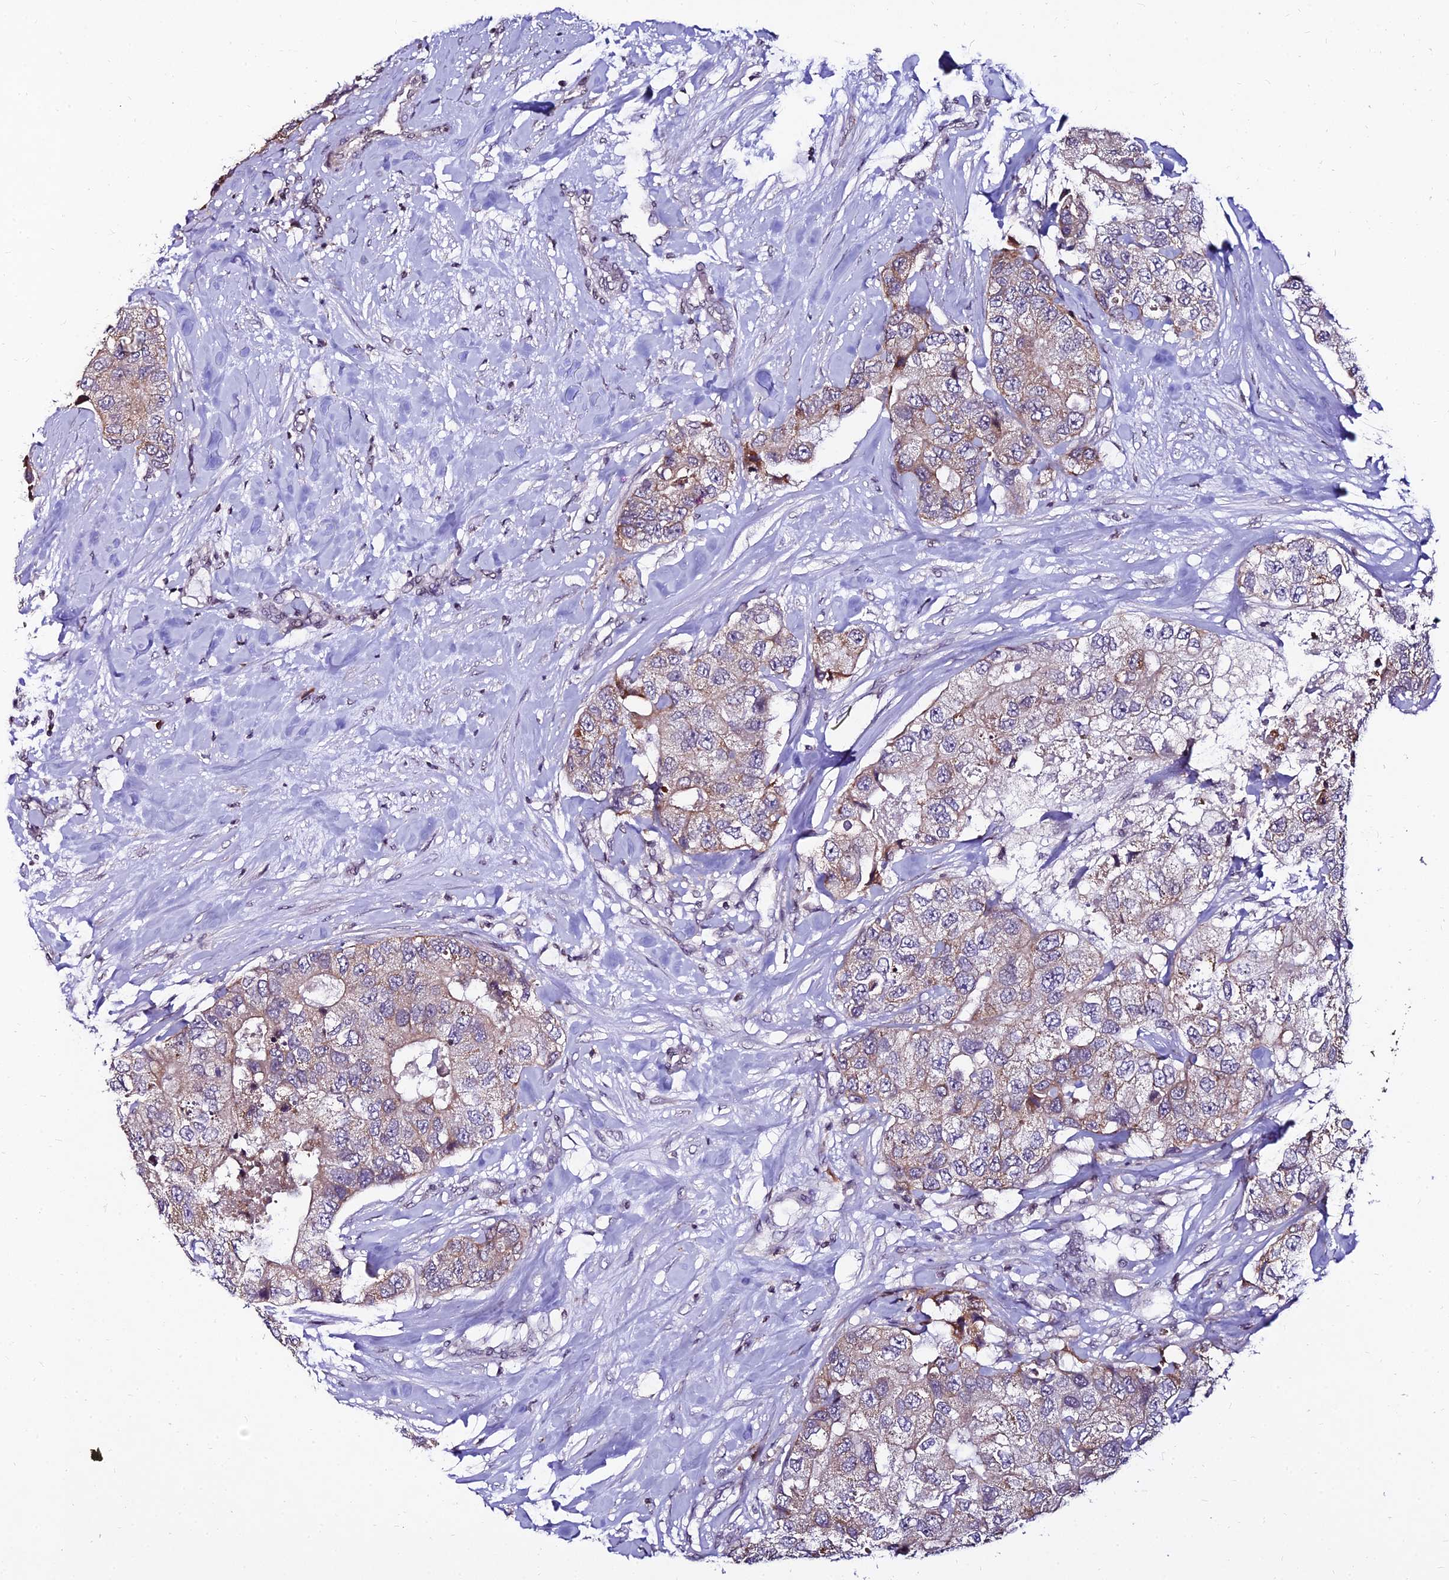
{"staining": {"intensity": "weak", "quantity": "25%-75%", "location": "cytoplasmic/membranous"}, "tissue": "breast cancer", "cell_type": "Tumor cells", "image_type": "cancer", "snomed": [{"axis": "morphology", "description": "Duct carcinoma"}, {"axis": "topography", "description": "Breast"}], "caption": "Weak cytoplasmic/membranous staining for a protein is present in about 25%-75% of tumor cells of breast cancer (intraductal carcinoma) using immunohistochemistry (IHC).", "gene": "CDNF", "patient": {"sex": "female", "age": 62}}